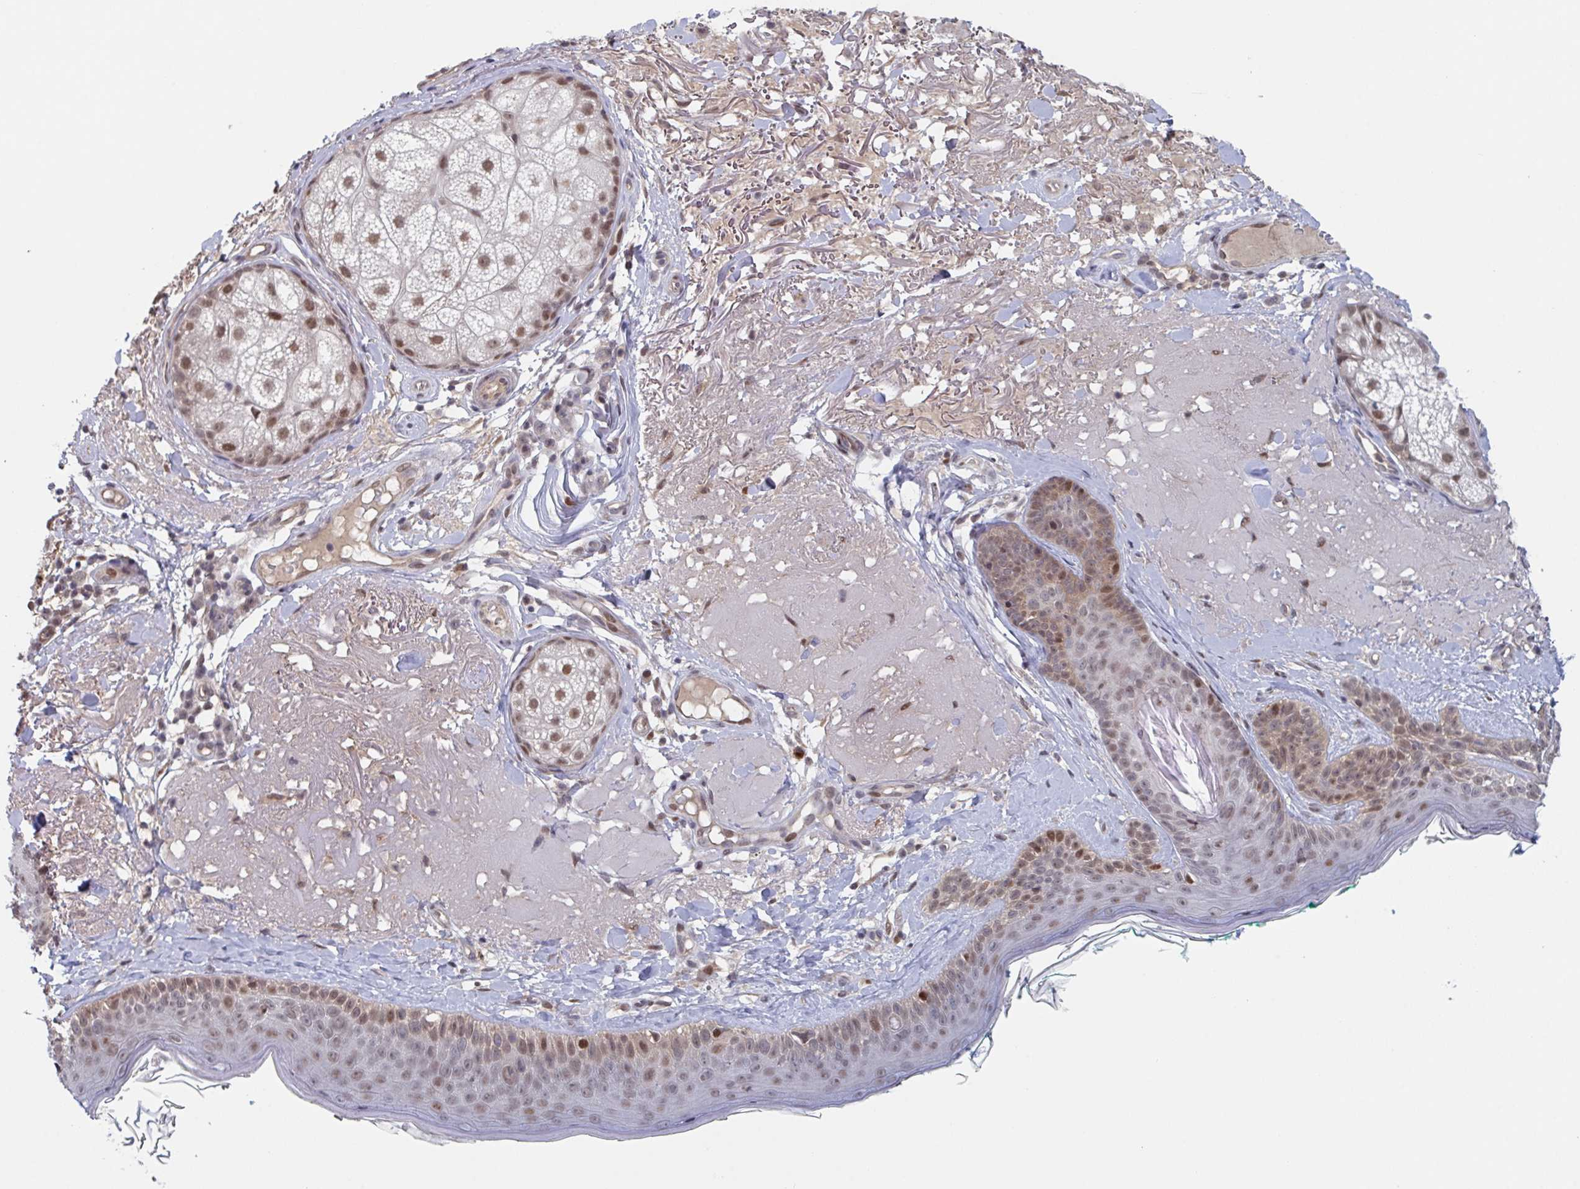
{"staining": {"intensity": "moderate", "quantity": "<25%", "location": "nuclear"}, "tissue": "skin", "cell_type": "Fibroblasts", "image_type": "normal", "snomed": [{"axis": "morphology", "description": "Normal tissue, NOS"}, {"axis": "topography", "description": "Skin"}], "caption": "Brown immunohistochemical staining in unremarkable human skin displays moderate nuclear positivity in approximately <25% of fibroblasts. The protein is stained brown, and the nuclei are stained in blue (DAB IHC with brightfield microscopy, high magnification).", "gene": "RNF212", "patient": {"sex": "male", "age": 73}}